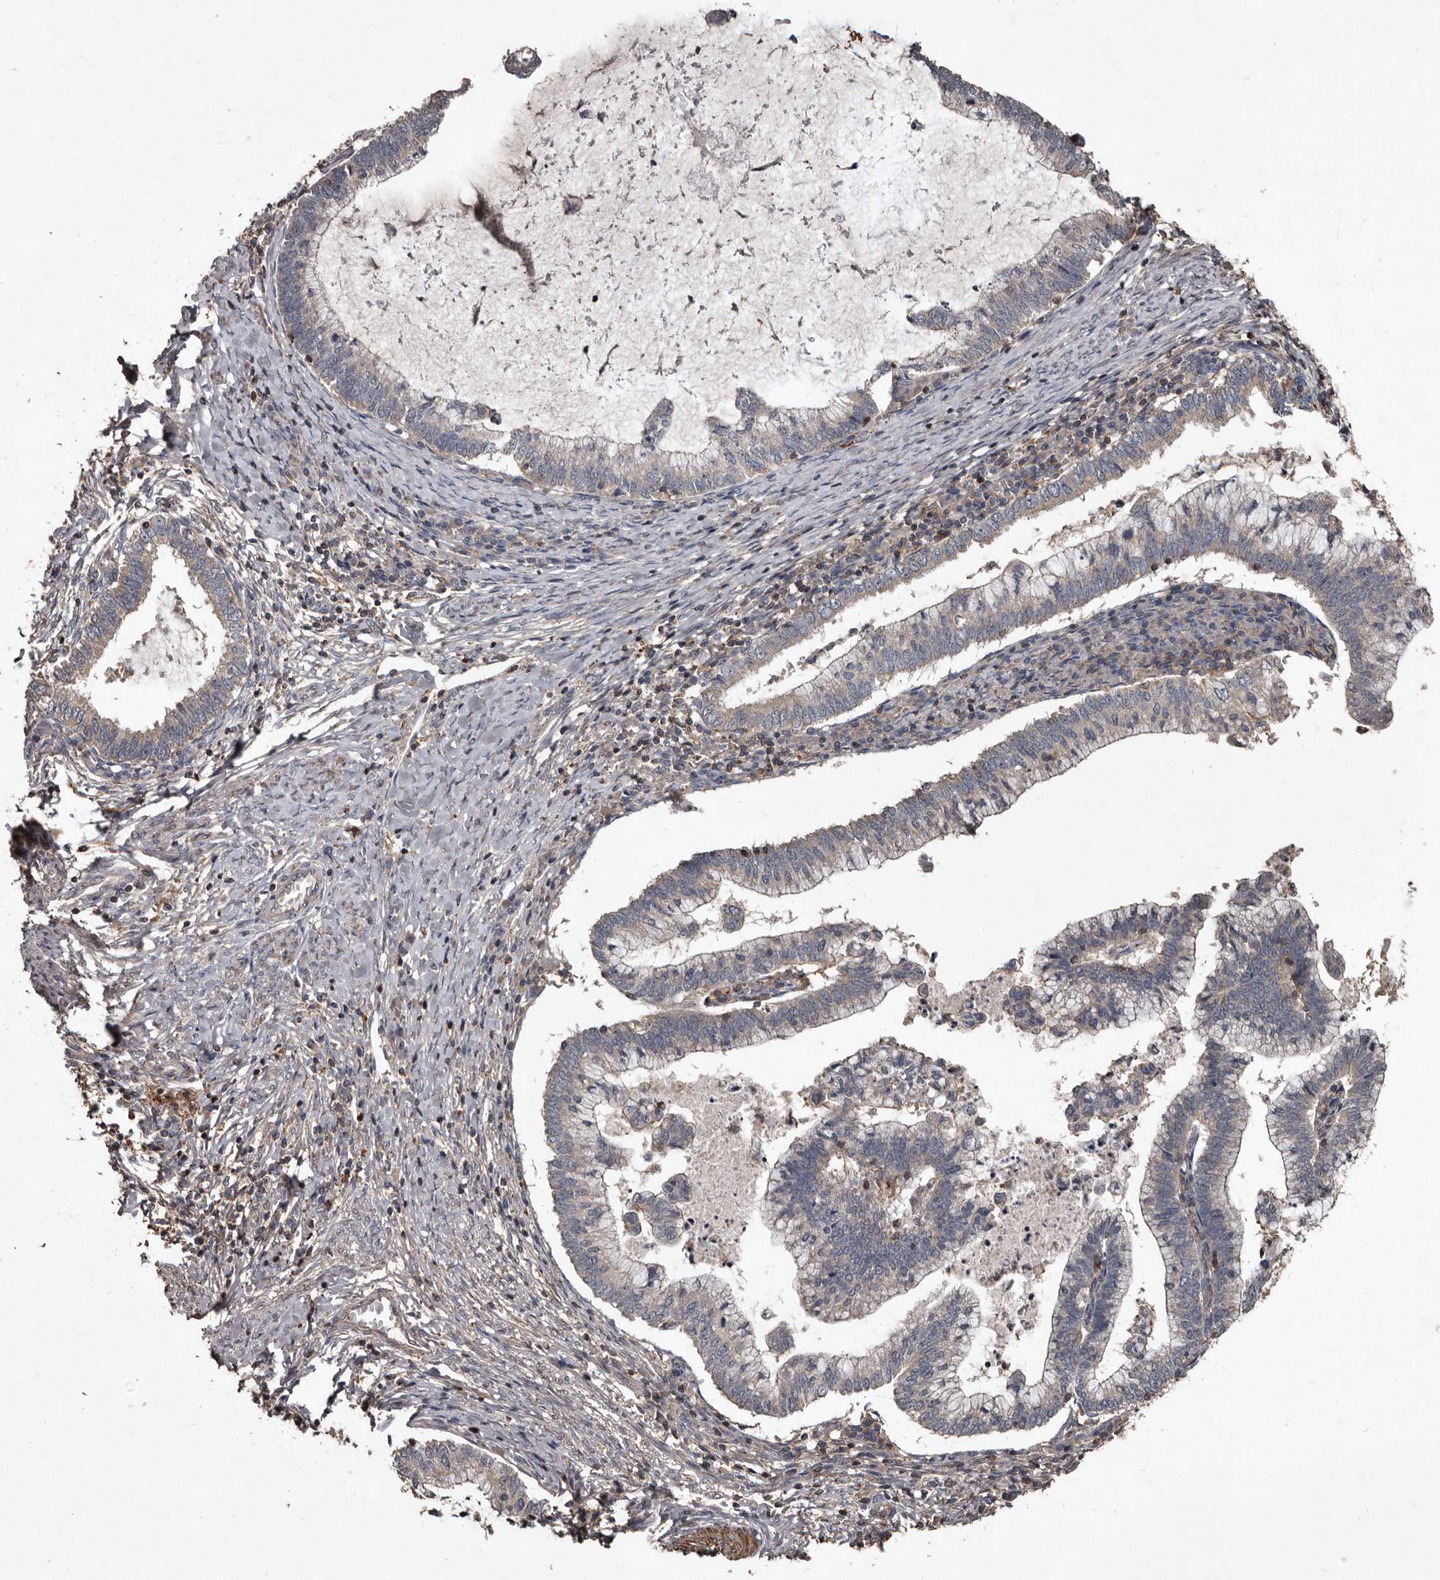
{"staining": {"intensity": "negative", "quantity": "none", "location": "none"}, "tissue": "cervical cancer", "cell_type": "Tumor cells", "image_type": "cancer", "snomed": [{"axis": "morphology", "description": "Adenocarcinoma, NOS"}, {"axis": "topography", "description": "Cervix"}], "caption": "The micrograph reveals no significant expression in tumor cells of cervical cancer.", "gene": "GREB1", "patient": {"sex": "female", "age": 36}}